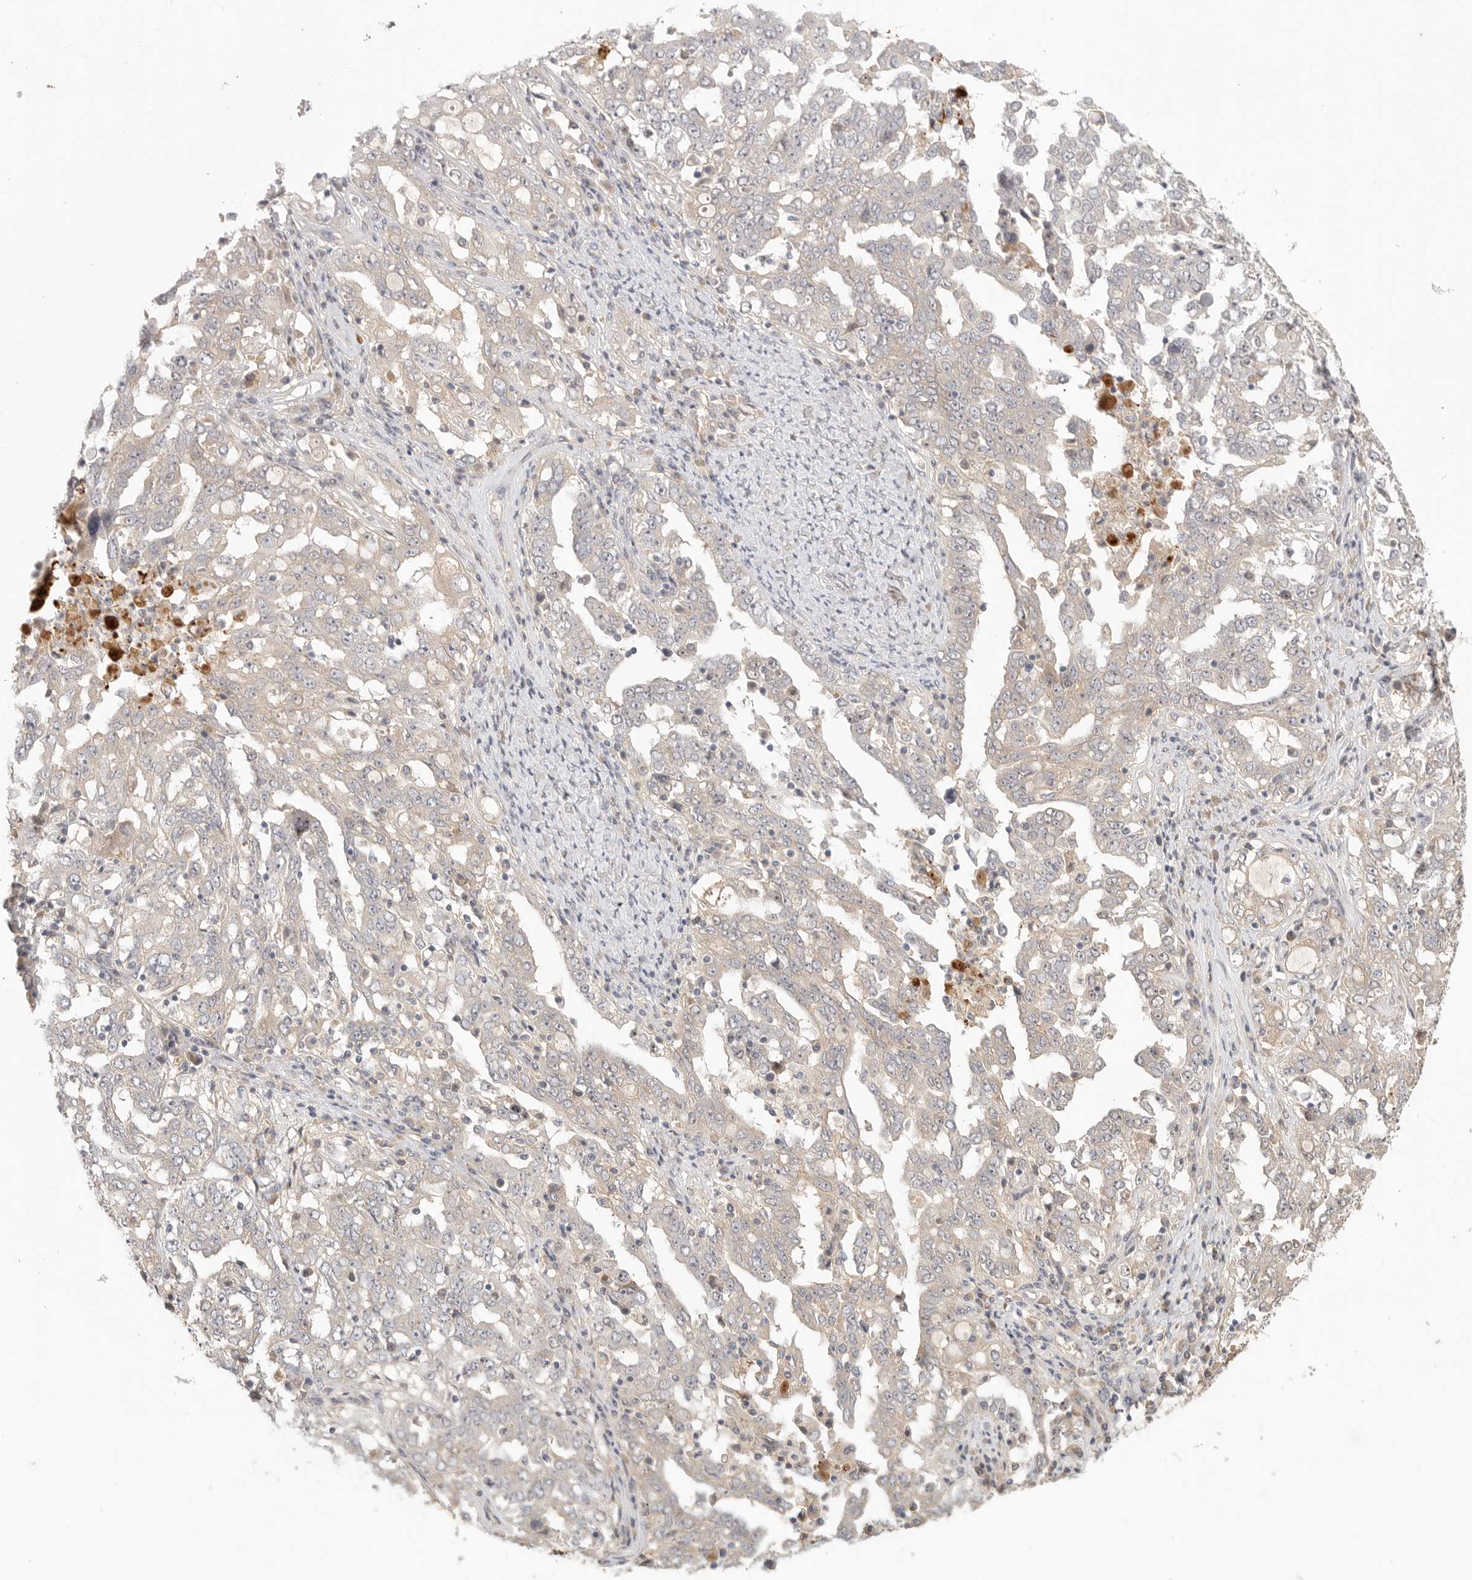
{"staining": {"intensity": "negative", "quantity": "none", "location": "none"}, "tissue": "ovarian cancer", "cell_type": "Tumor cells", "image_type": "cancer", "snomed": [{"axis": "morphology", "description": "Carcinoma, endometroid"}, {"axis": "topography", "description": "Ovary"}], "caption": "Tumor cells are negative for protein expression in human ovarian endometroid carcinoma.", "gene": "HDAC6", "patient": {"sex": "female", "age": 62}}